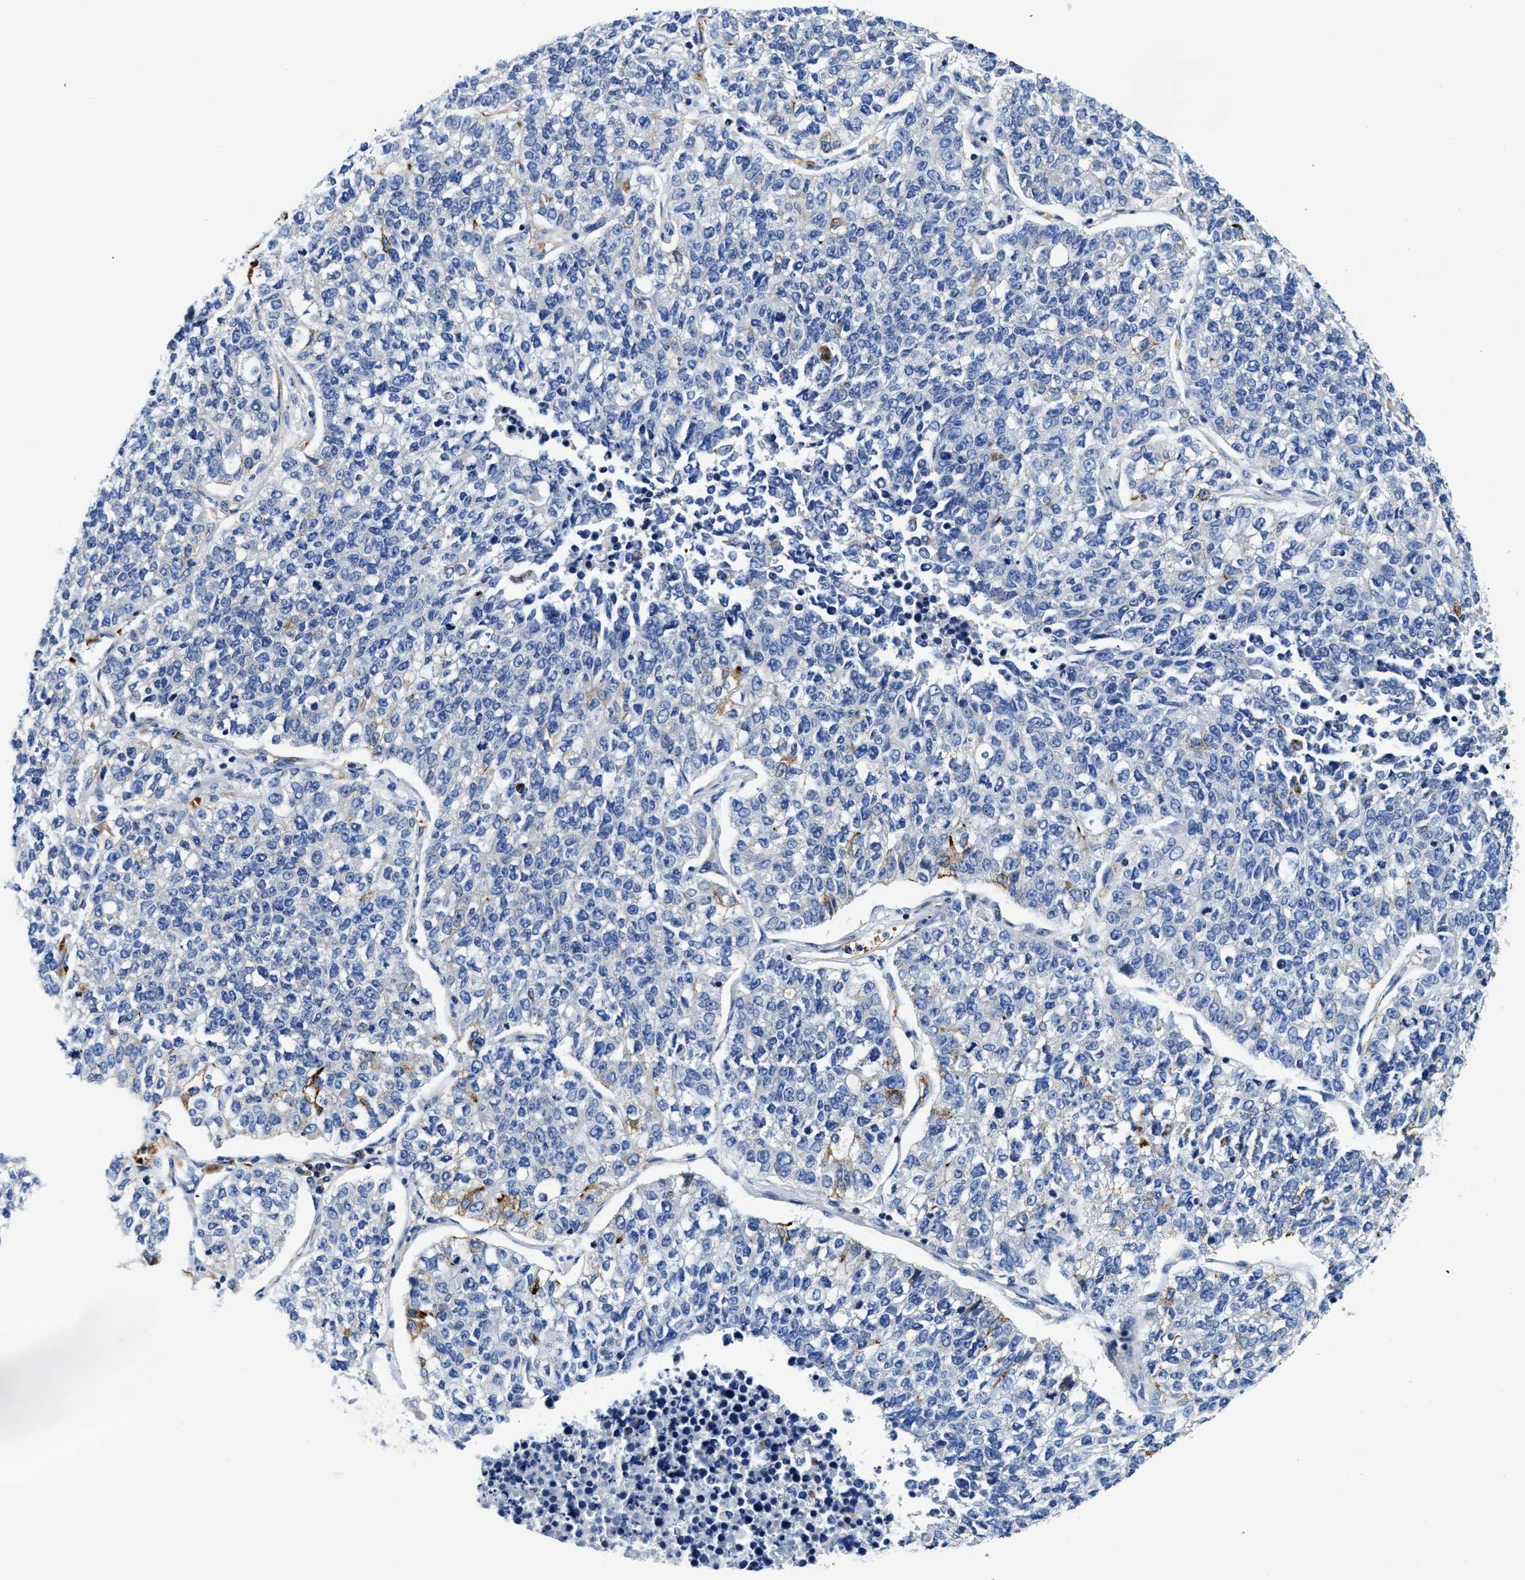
{"staining": {"intensity": "negative", "quantity": "none", "location": "none"}, "tissue": "lung cancer", "cell_type": "Tumor cells", "image_type": "cancer", "snomed": [{"axis": "morphology", "description": "Adenocarcinoma, NOS"}, {"axis": "topography", "description": "Lung"}], "caption": "Lung cancer (adenocarcinoma) was stained to show a protein in brown. There is no significant positivity in tumor cells. Brightfield microscopy of immunohistochemistry (IHC) stained with DAB (3,3'-diaminobenzidine) (brown) and hematoxylin (blue), captured at high magnification.", "gene": "PHLPP1", "patient": {"sex": "male", "age": 49}}